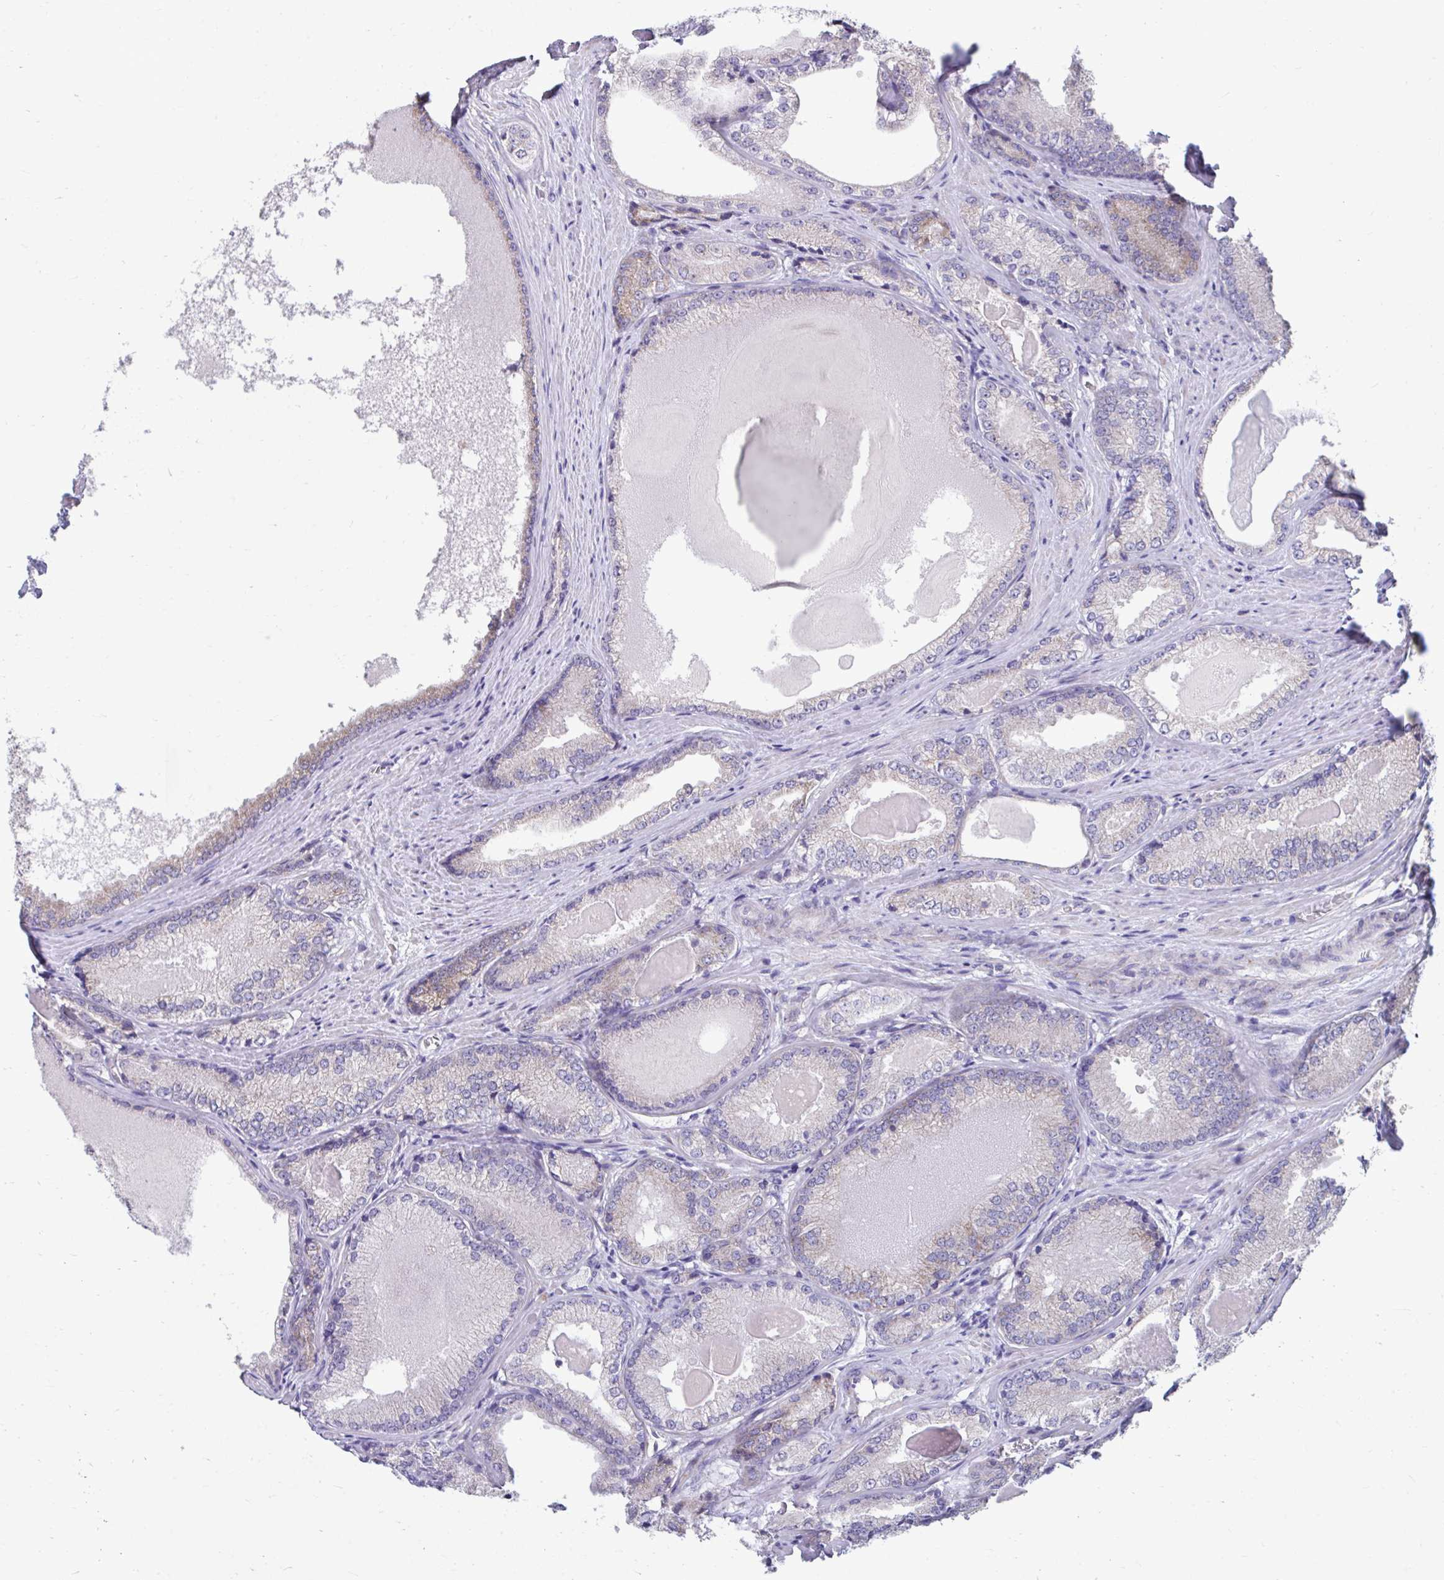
{"staining": {"intensity": "weak", "quantity": "<25%", "location": "cytoplasmic/membranous"}, "tissue": "prostate cancer", "cell_type": "Tumor cells", "image_type": "cancer", "snomed": [{"axis": "morphology", "description": "Adenocarcinoma, NOS"}, {"axis": "morphology", "description": "Adenocarcinoma, Low grade"}, {"axis": "topography", "description": "Prostate"}], "caption": "This is a histopathology image of immunohistochemistry staining of prostate cancer (adenocarcinoma), which shows no staining in tumor cells.", "gene": "LINGO4", "patient": {"sex": "male", "age": 68}}